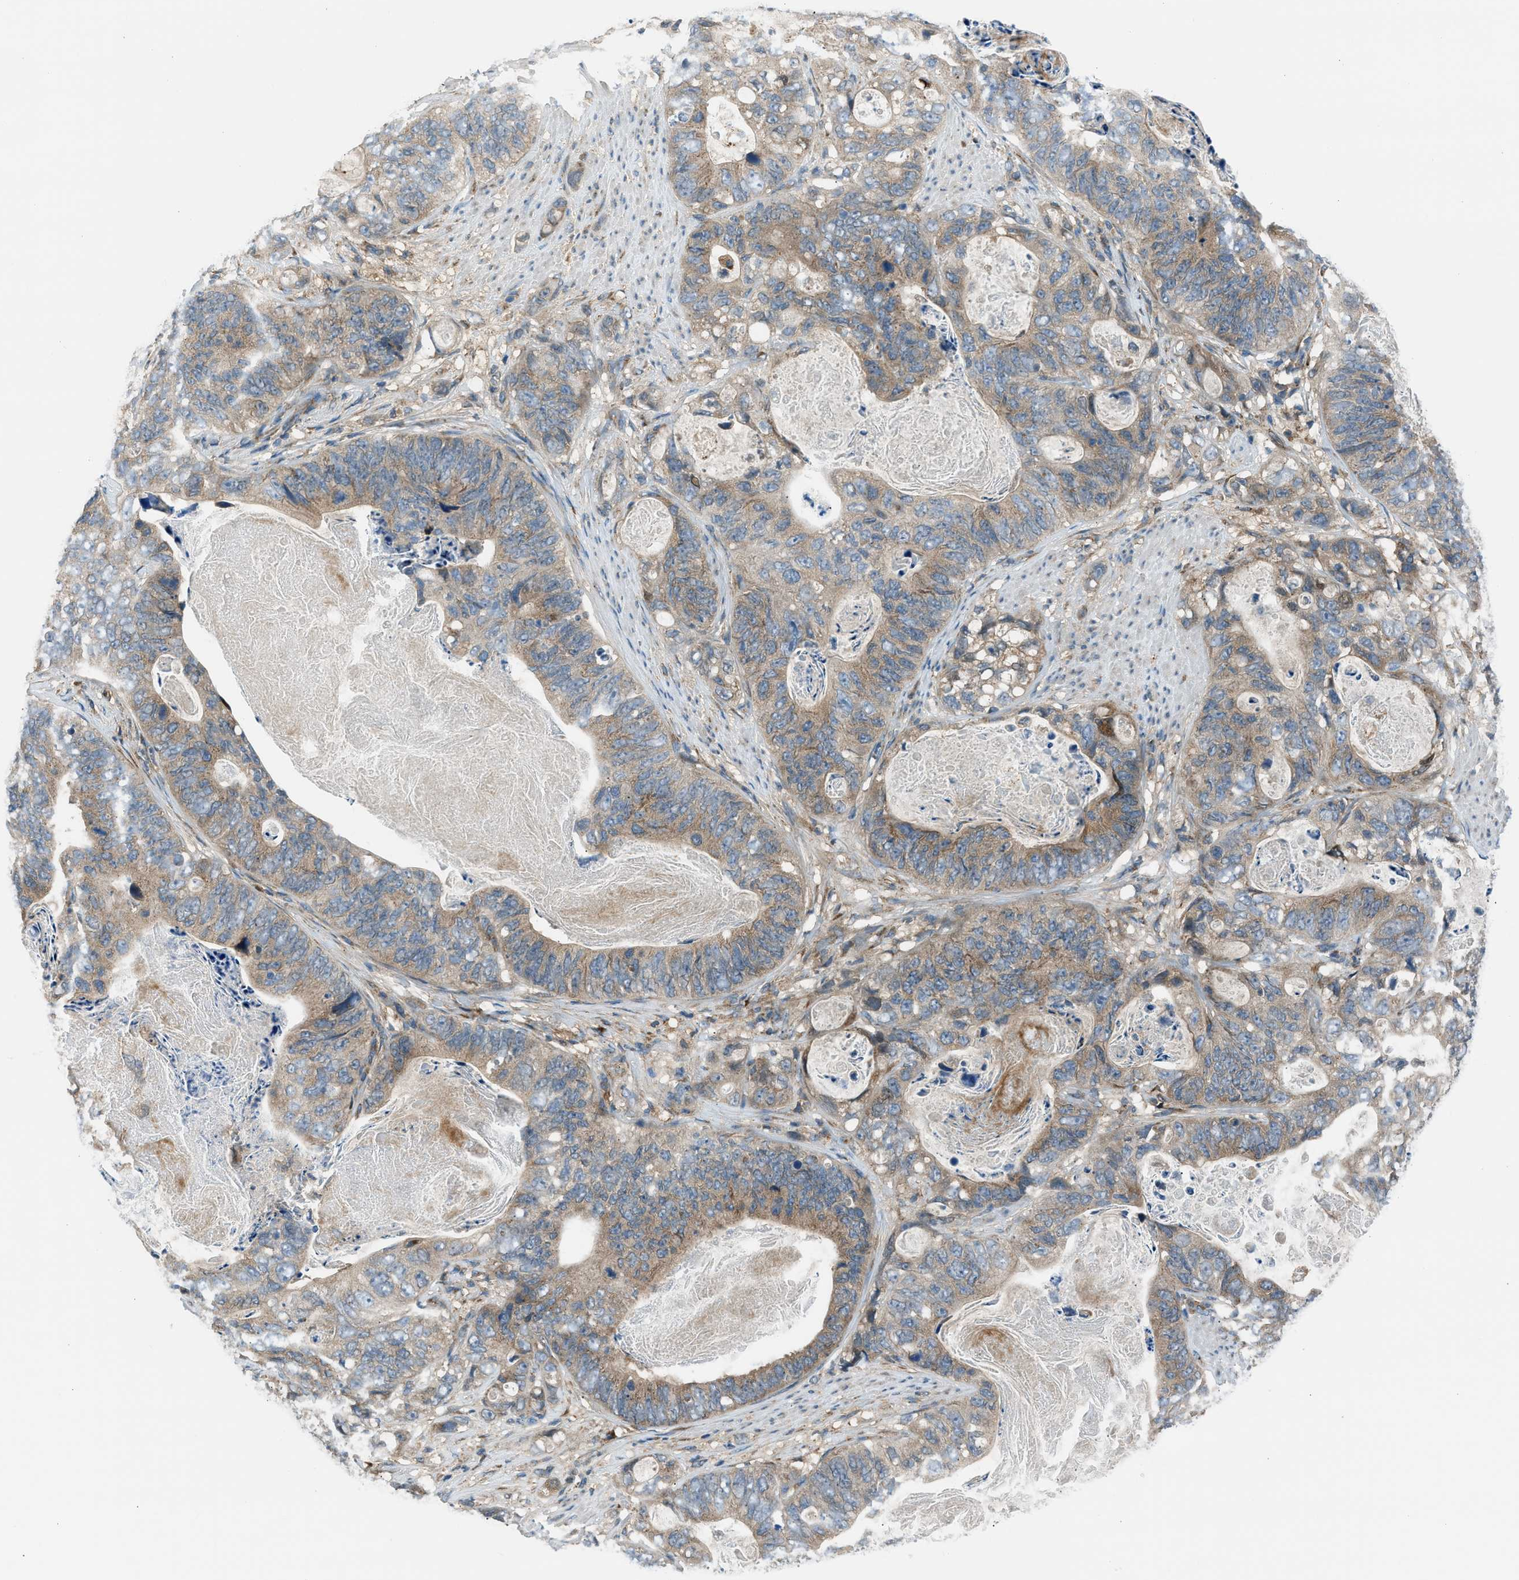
{"staining": {"intensity": "weak", "quantity": ">75%", "location": "cytoplasmic/membranous"}, "tissue": "stomach cancer", "cell_type": "Tumor cells", "image_type": "cancer", "snomed": [{"axis": "morphology", "description": "Adenocarcinoma, NOS"}, {"axis": "topography", "description": "Stomach"}], "caption": "Protein analysis of stomach cancer (adenocarcinoma) tissue demonstrates weak cytoplasmic/membranous staining in about >75% of tumor cells. Using DAB (3,3'-diaminobenzidine) (brown) and hematoxylin (blue) stains, captured at high magnification using brightfield microscopy.", "gene": "EDARADD", "patient": {"sex": "female", "age": 89}}